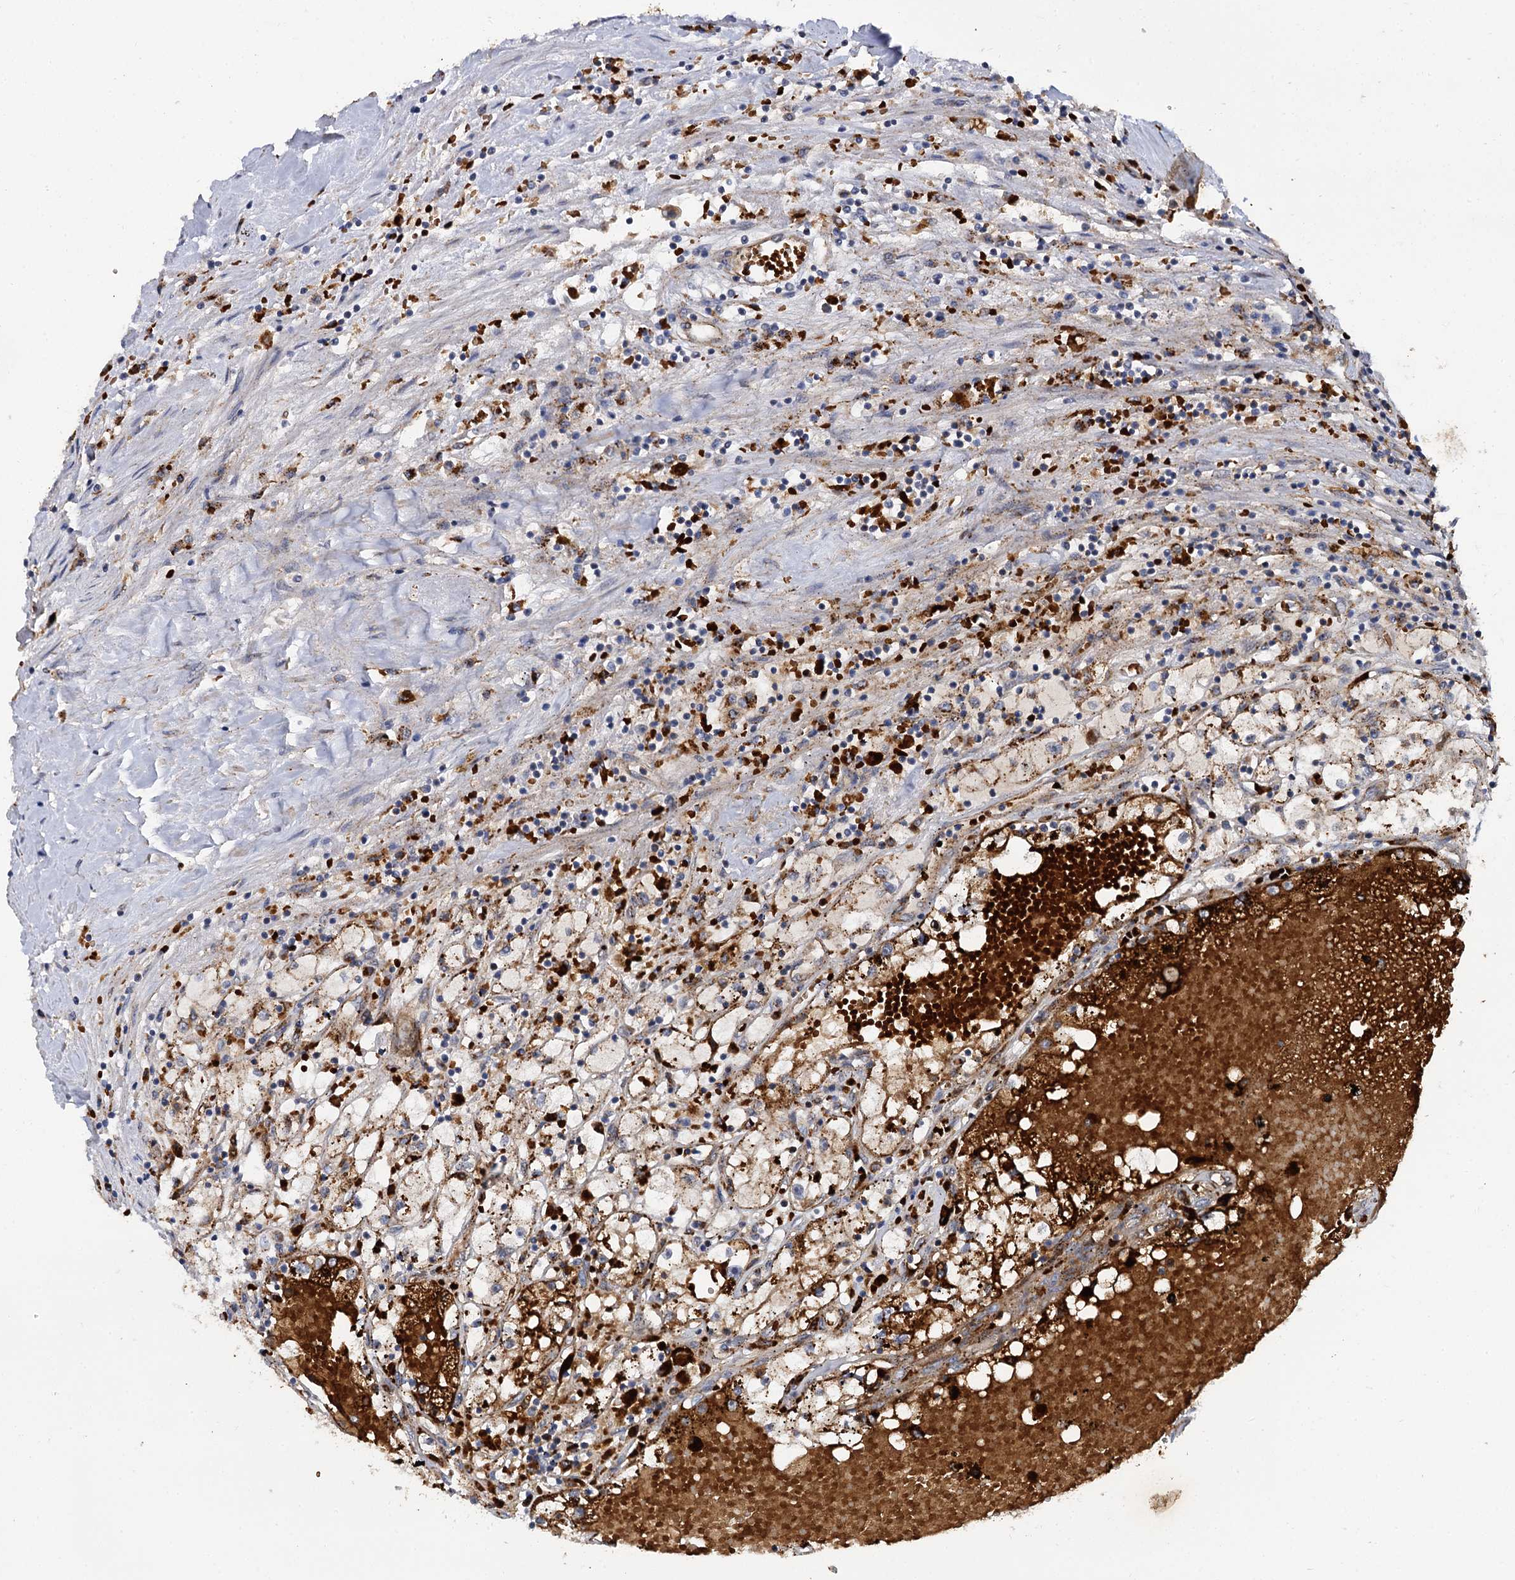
{"staining": {"intensity": "strong", "quantity": "25%-75%", "location": "cytoplasmic/membranous"}, "tissue": "renal cancer", "cell_type": "Tumor cells", "image_type": "cancer", "snomed": [{"axis": "morphology", "description": "Adenocarcinoma, NOS"}, {"axis": "topography", "description": "Kidney"}], "caption": "Tumor cells demonstrate high levels of strong cytoplasmic/membranous expression in about 25%-75% of cells in renal cancer (adenocarcinoma). Immunohistochemistry (ihc) stains the protein of interest in brown and the nuclei are stained blue.", "gene": "GBA1", "patient": {"sex": "male", "age": 56}}